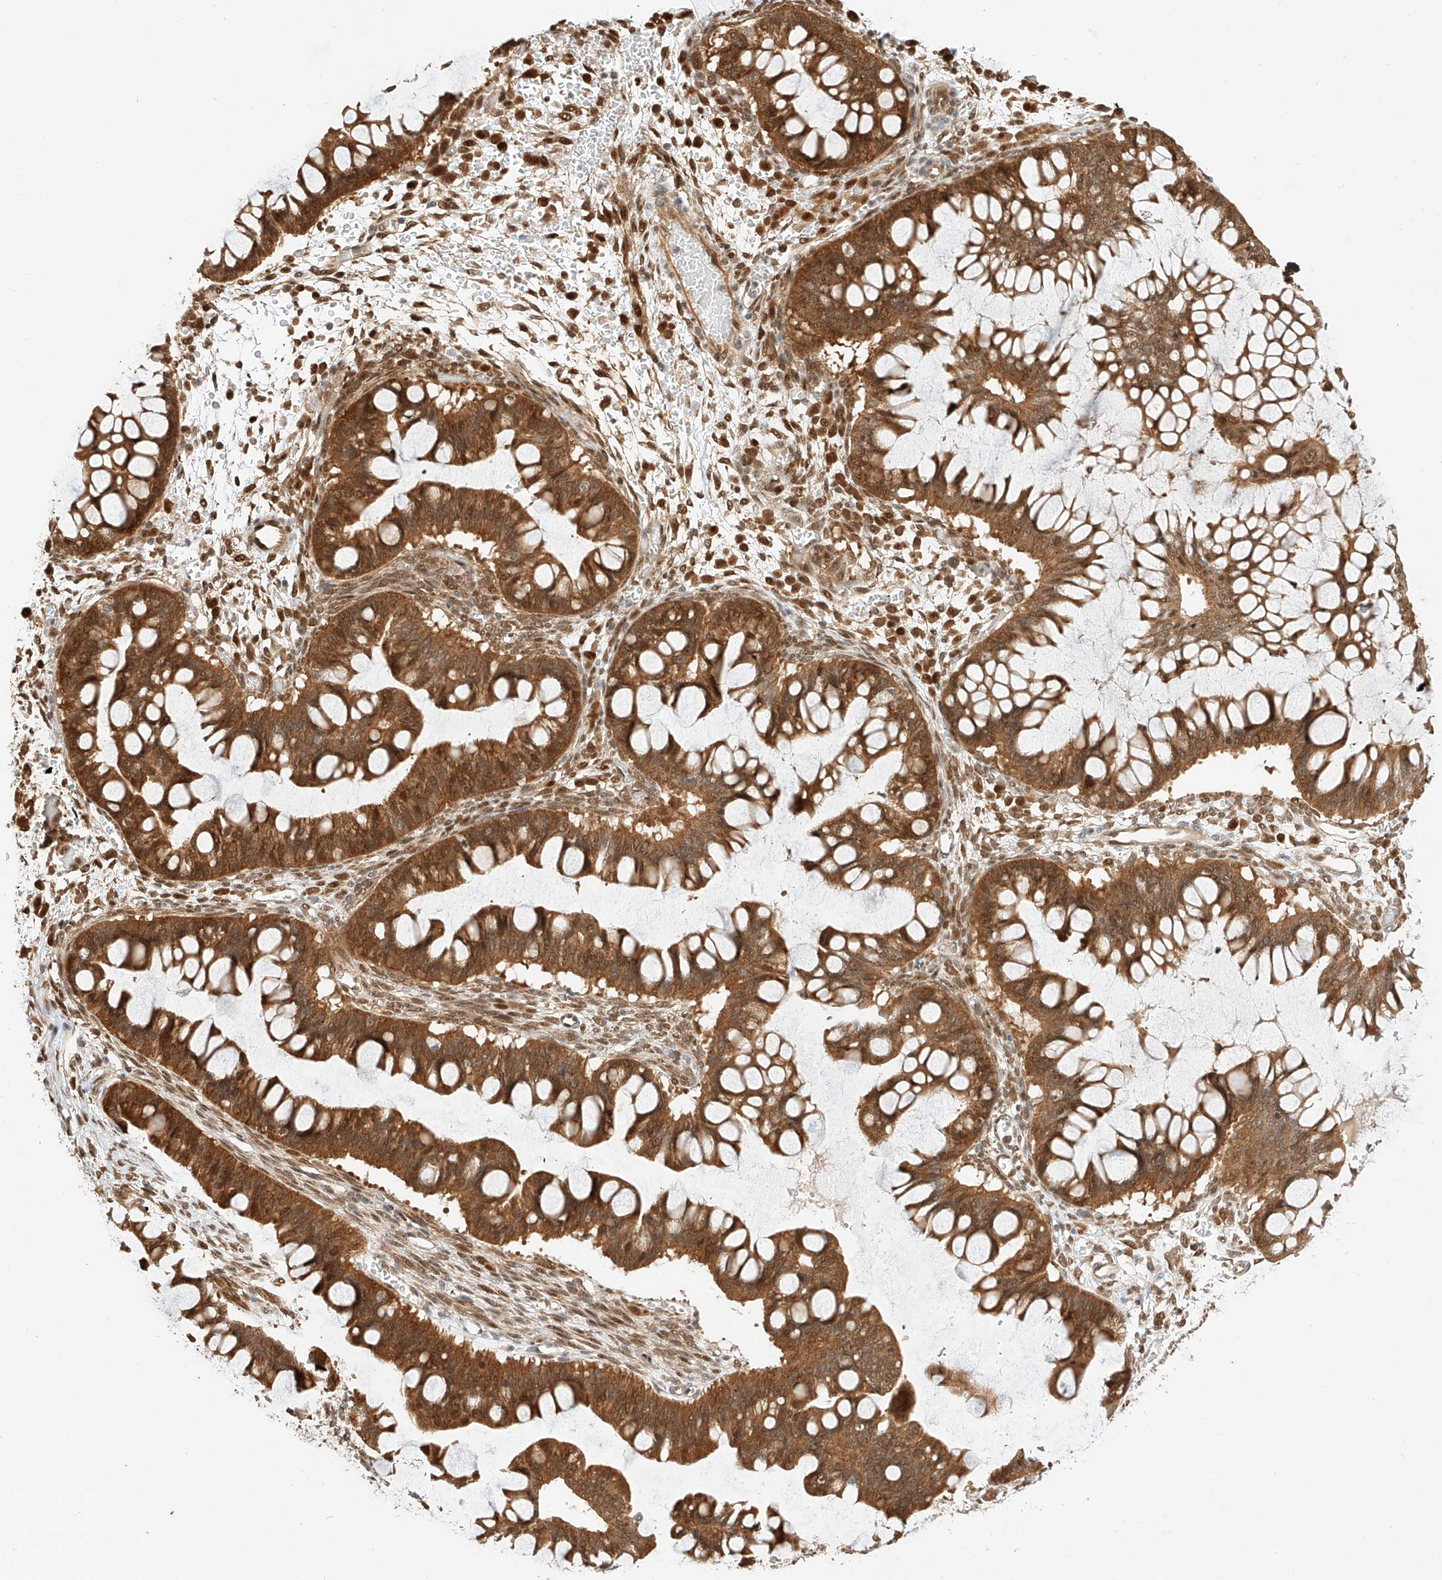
{"staining": {"intensity": "moderate", "quantity": ">75%", "location": "cytoplasmic/membranous,nuclear"}, "tissue": "ovarian cancer", "cell_type": "Tumor cells", "image_type": "cancer", "snomed": [{"axis": "morphology", "description": "Cystadenocarcinoma, mucinous, NOS"}, {"axis": "topography", "description": "Ovary"}], "caption": "Ovarian cancer (mucinous cystadenocarcinoma) was stained to show a protein in brown. There is medium levels of moderate cytoplasmic/membranous and nuclear expression in approximately >75% of tumor cells.", "gene": "EIF4H", "patient": {"sex": "female", "age": 73}}